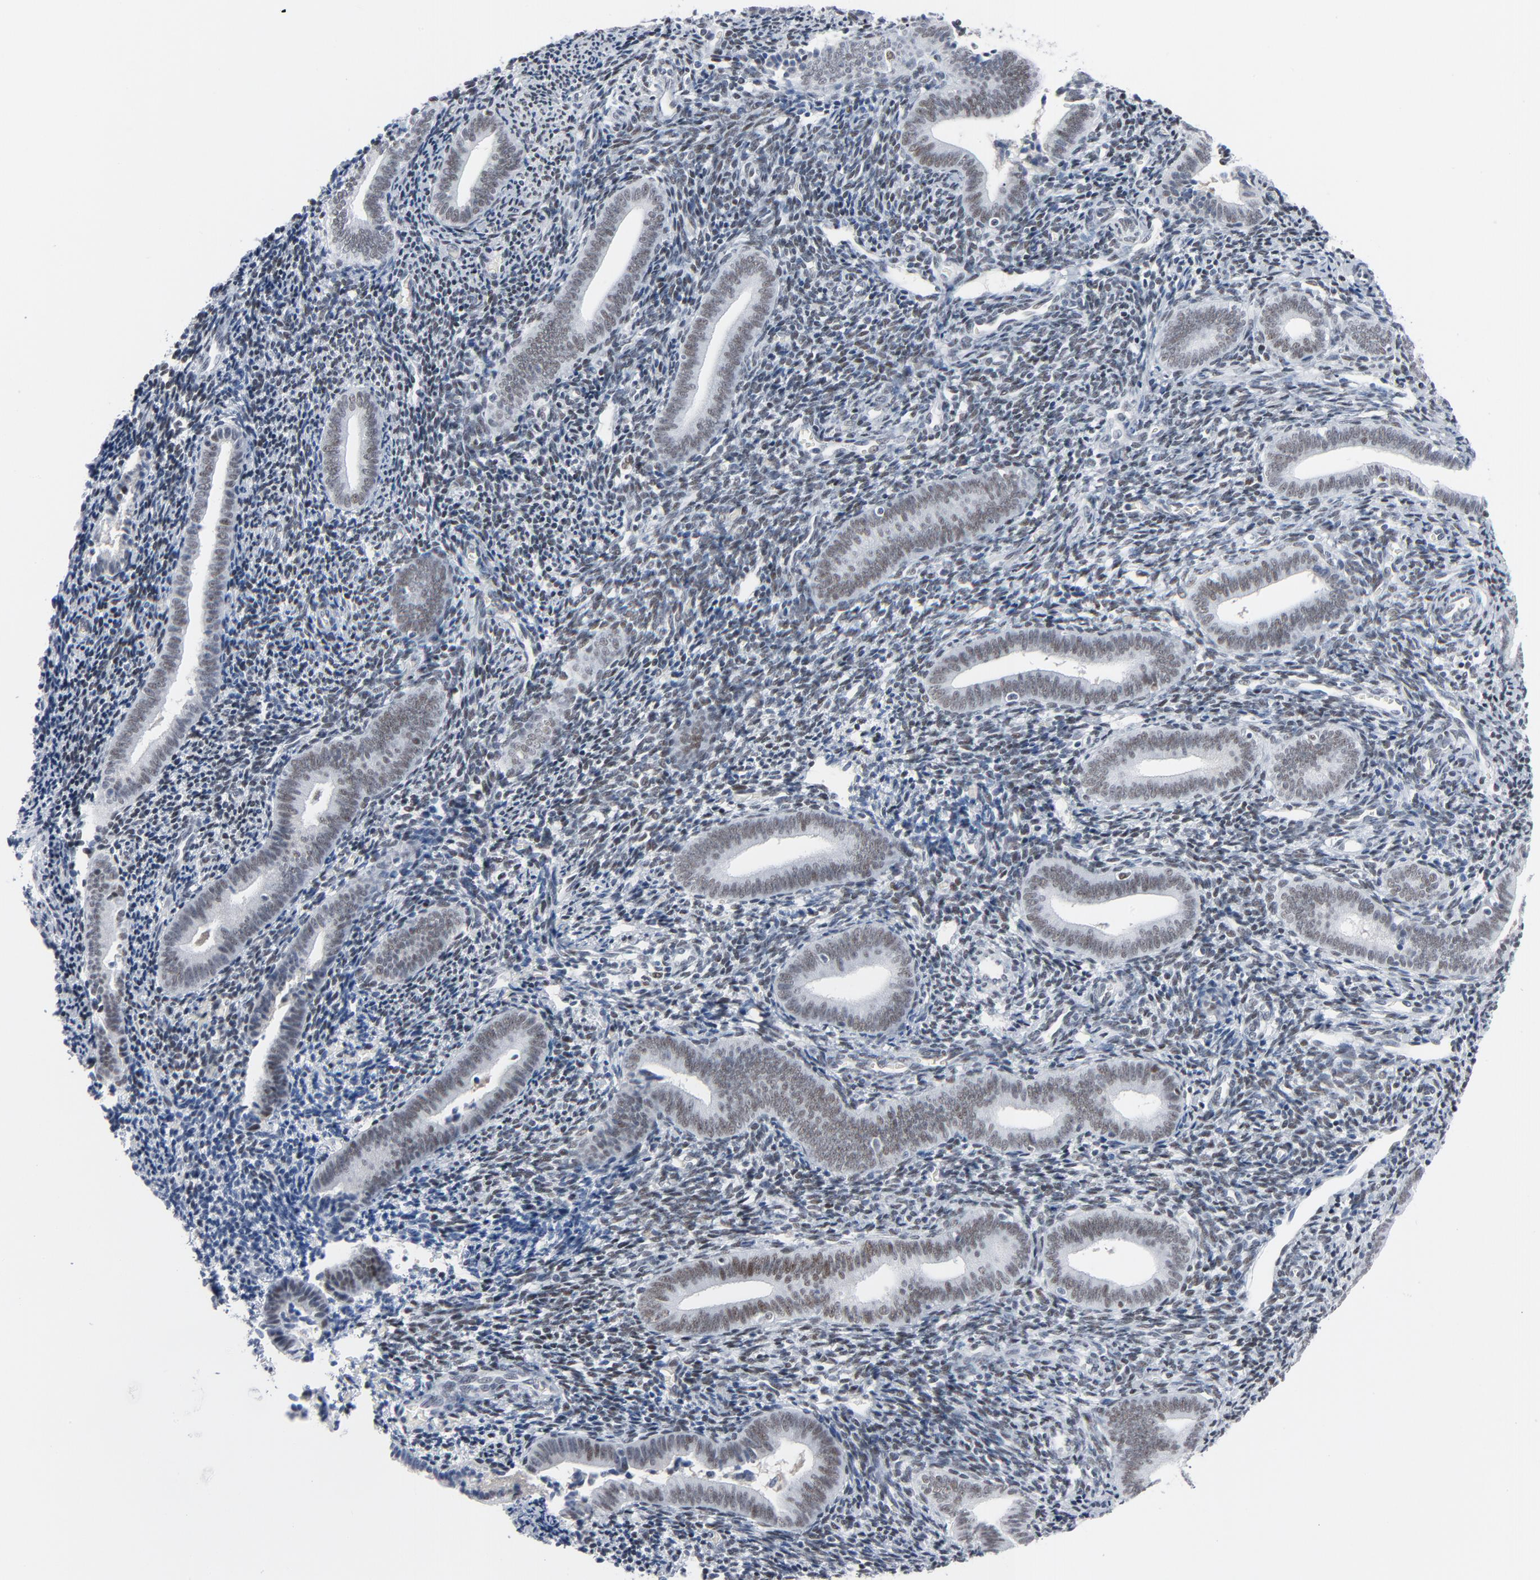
{"staining": {"intensity": "weak", "quantity": ">75%", "location": "nuclear"}, "tissue": "endometrium", "cell_type": "Cells in endometrial stroma", "image_type": "normal", "snomed": [{"axis": "morphology", "description": "Normal tissue, NOS"}, {"axis": "topography", "description": "Uterus"}, {"axis": "topography", "description": "Endometrium"}], "caption": "IHC staining of unremarkable endometrium, which reveals low levels of weak nuclear staining in about >75% of cells in endometrial stroma indicating weak nuclear protein staining. The staining was performed using DAB (3,3'-diaminobenzidine) (brown) for protein detection and nuclei were counterstained in hematoxylin (blue).", "gene": "SIRT1", "patient": {"sex": "female", "age": 33}}